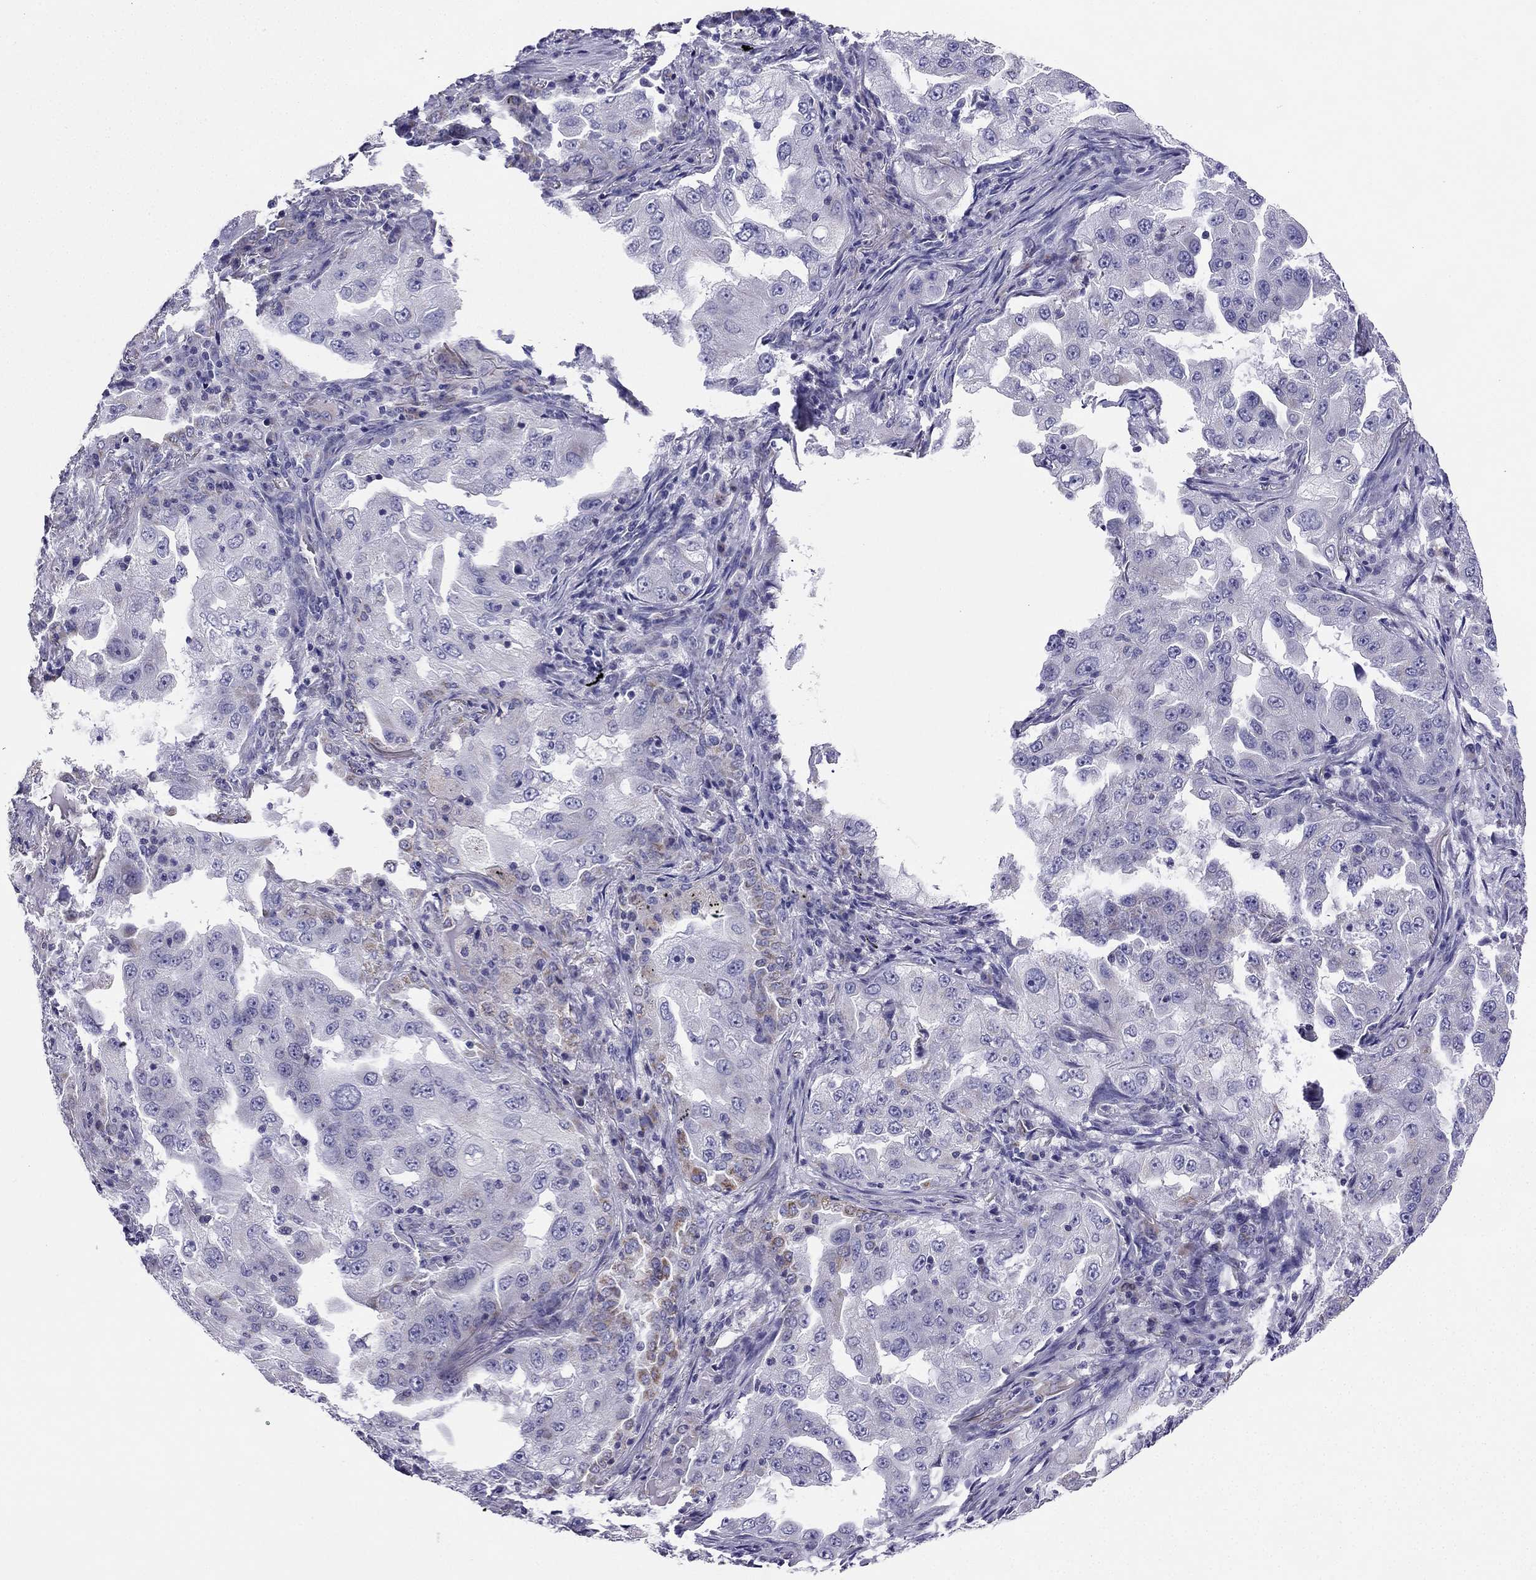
{"staining": {"intensity": "moderate", "quantity": "<25%", "location": "cytoplasmic/membranous"}, "tissue": "lung cancer", "cell_type": "Tumor cells", "image_type": "cancer", "snomed": [{"axis": "morphology", "description": "Adenocarcinoma, NOS"}, {"axis": "topography", "description": "Lung"}], "caption": "Human lung cancer stained for a protein (brown) demonstrates moderate cytoplasmic/membranous positive expression in approximately <25% of tumor cells.", "gene": "KIF5A", "patient": {"sex": "female", "age": 61}}